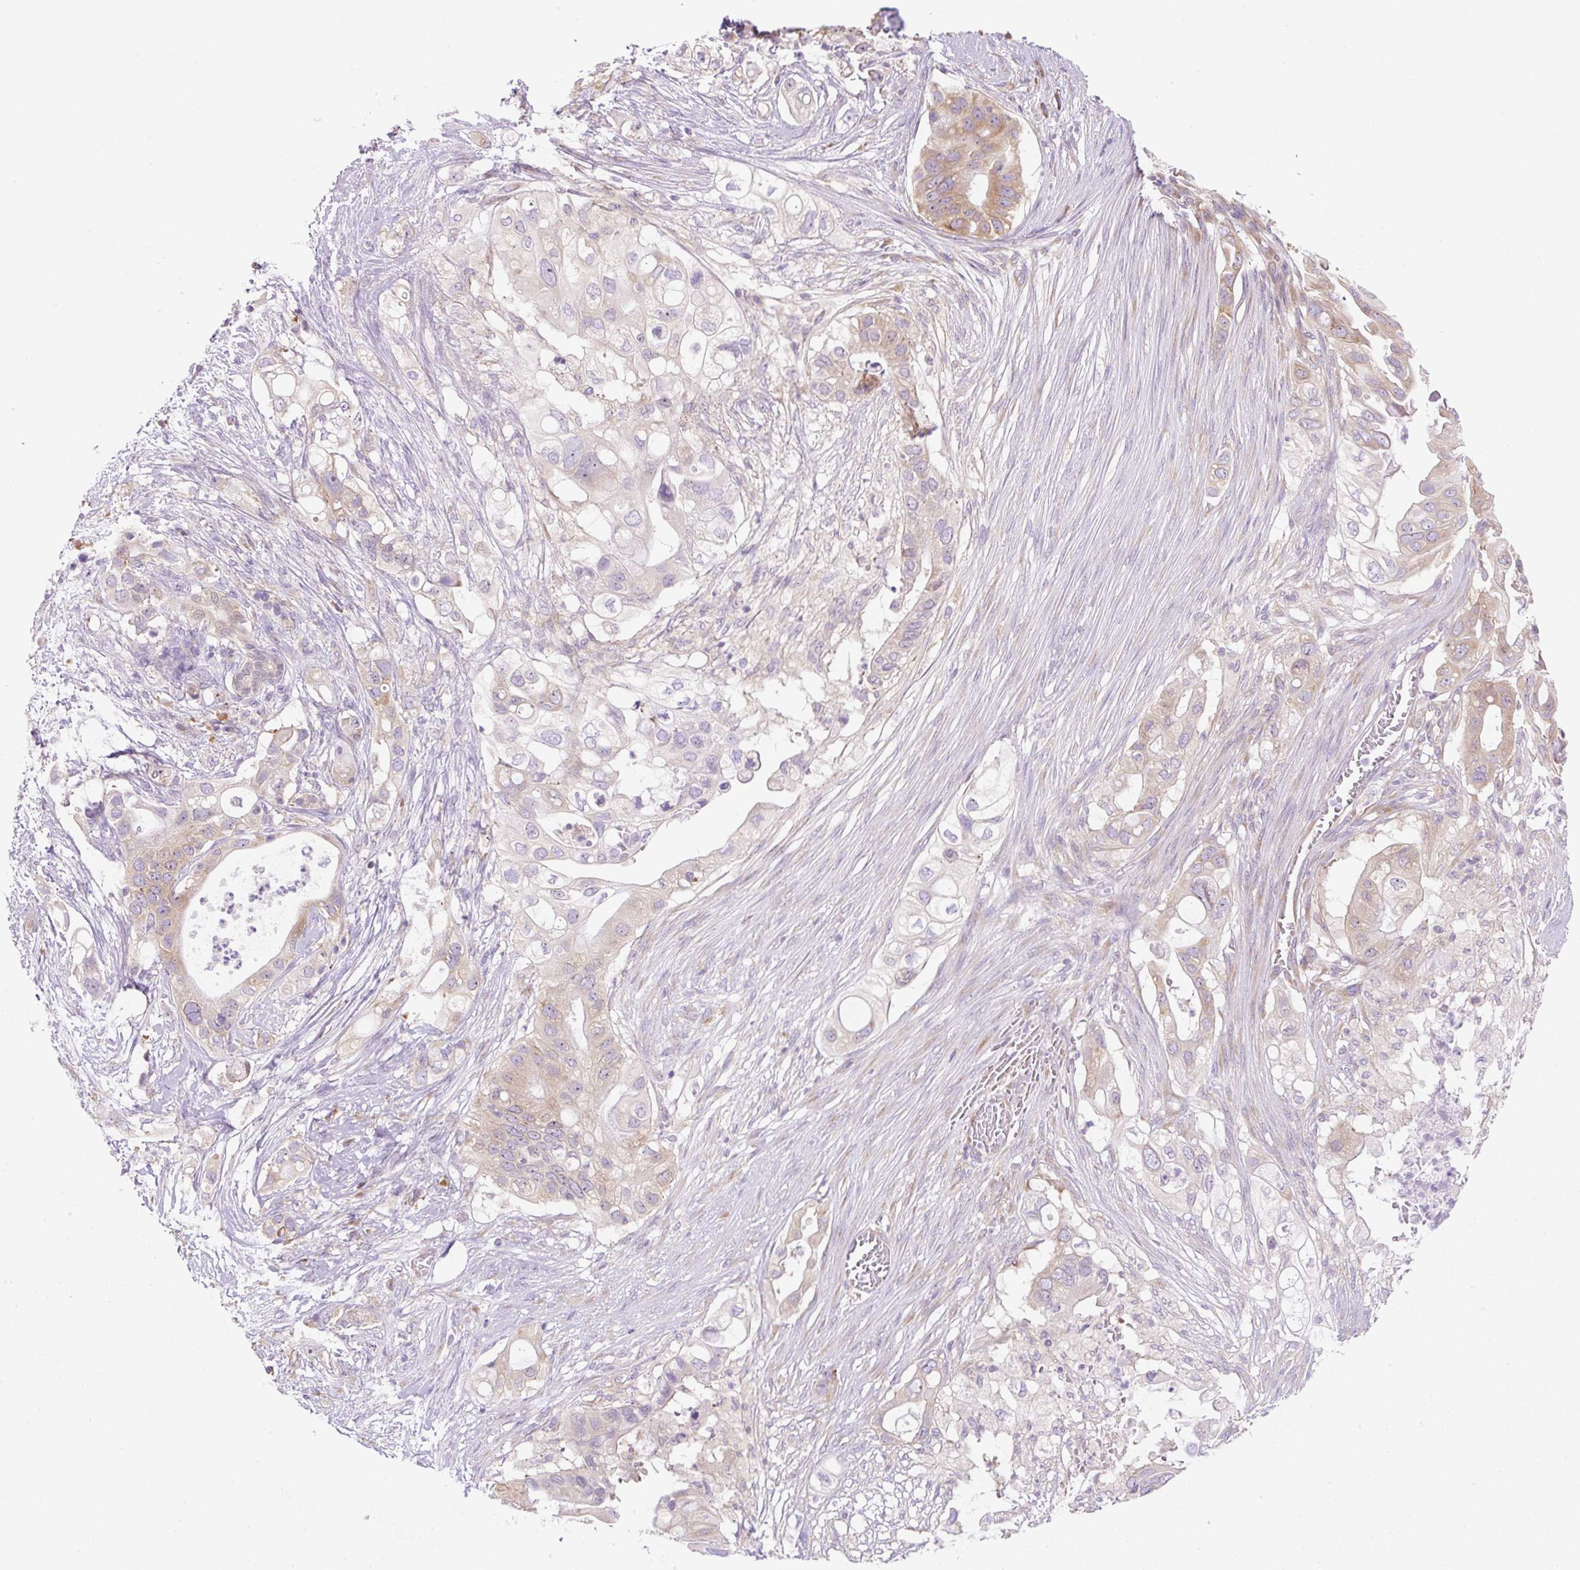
{"staining": {"intensity": "moderate", "quantity": "25%-75%", "location": "cytoplasmic/membranous"}, "tissue": "pancreatic cancer", "cell_type": "Tumor cells", "image_type": "cancer", "snomed": [{"axis": "morphology", "description": "Adenocarcinoma, NOS"}, {"axis": "topography", "description": "Pancreas"}], "caption": "IHC micrograph of pancreatic cancer (adenocarcinoma) stained for a protein (brown), which shows medium levels of moderate cytoplasmic/membranous expression in approximately 25%-75% of tumor cells.", "gene": "RPL18A", "patient": {"sex": "female", "age": 72}}